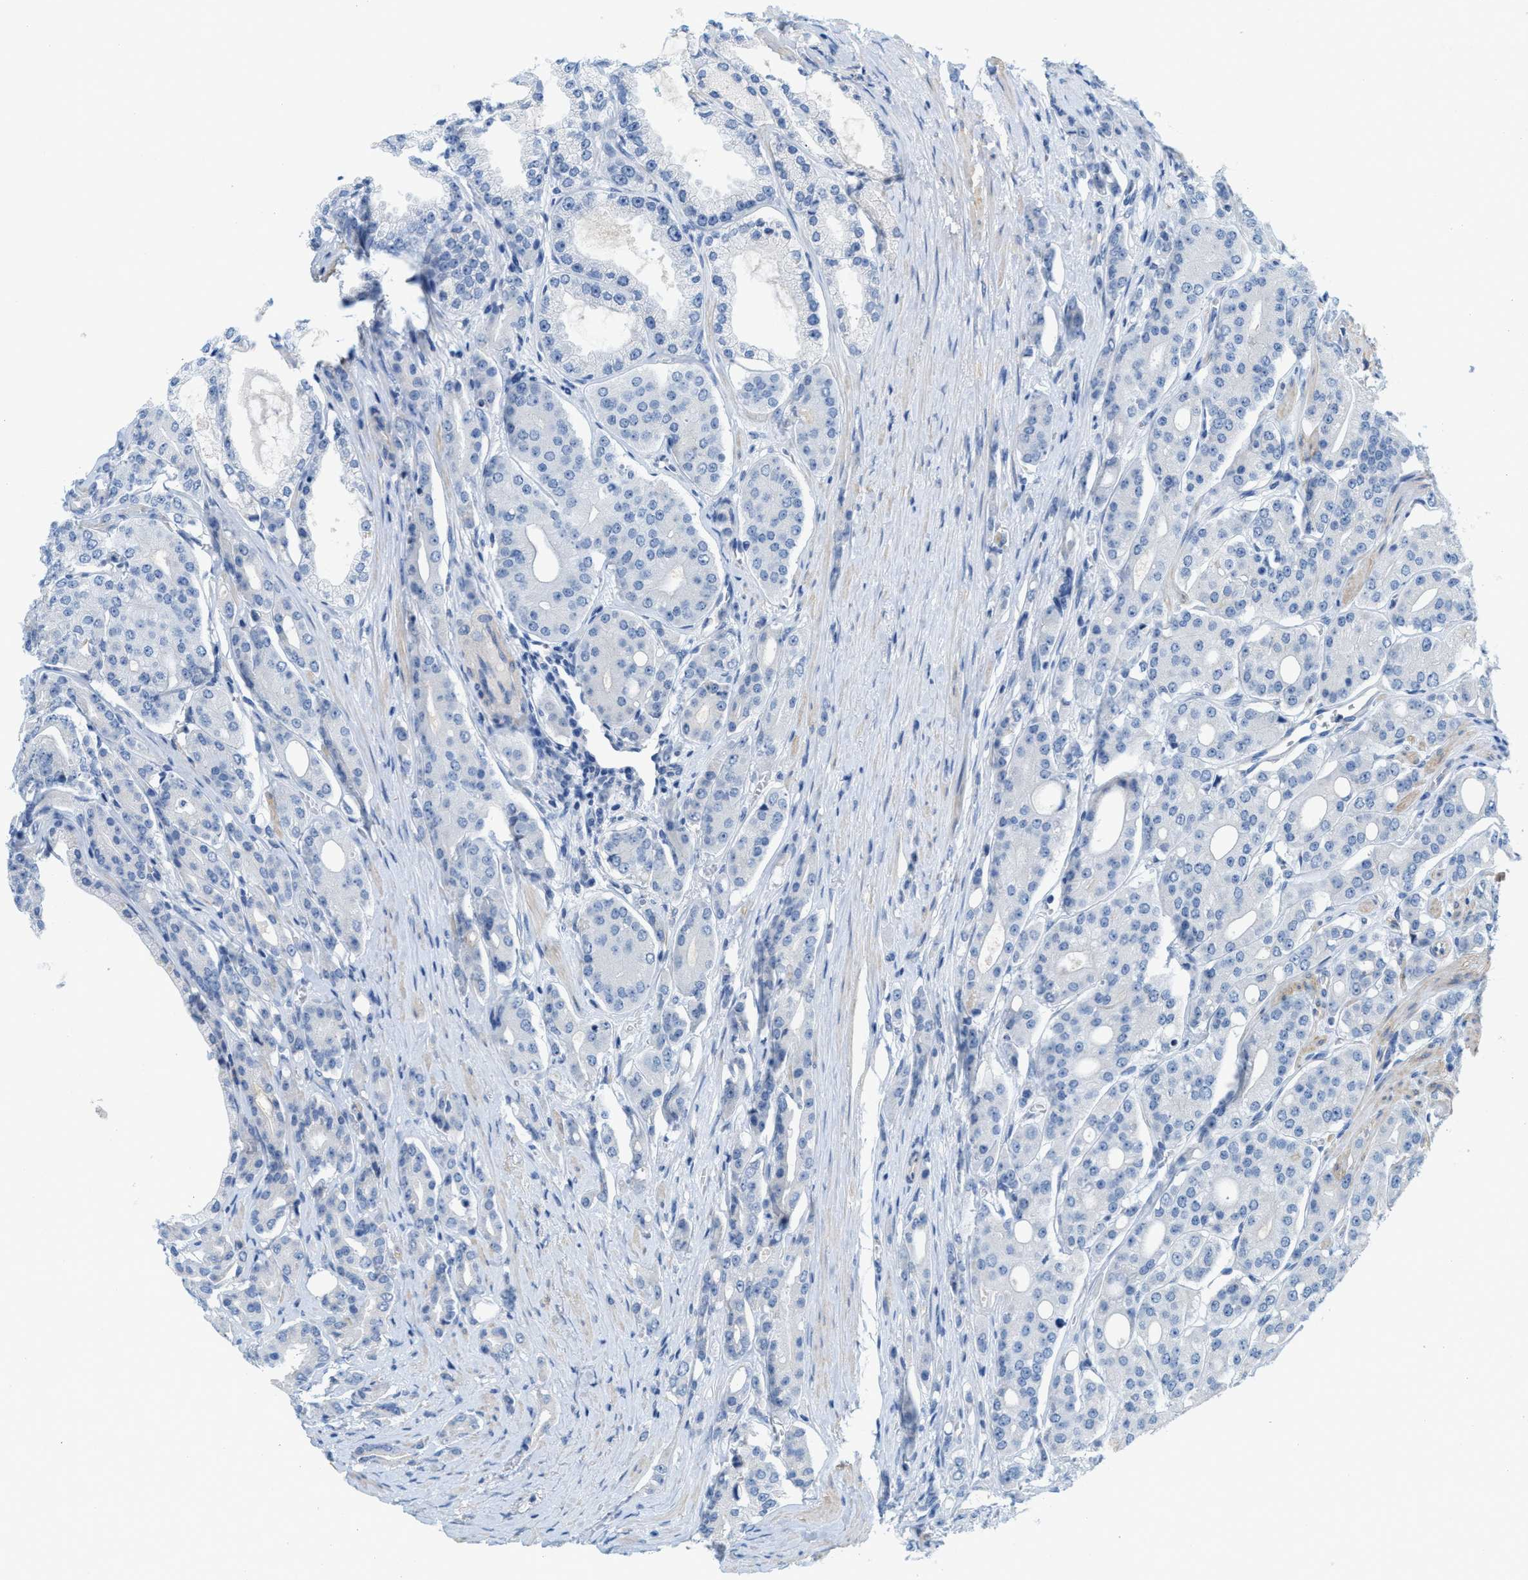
{"staining": {"intensity": "negative", "quantity": "none", "location": "none"}, "tissue": "prostate cancer", "cell_type": "Tumor cells", "image_type": "cancer", "snomed": [{"axis": "morphology", "description": "Adenocarcinoma, High grade"}, {"axis": "topography", "description": "Prostate"}], "caption": "The micrograph shows no significant expression in tumor cells of prostate cancer (adenocarcinoma (high-grade)). (DAB (3,3'-diaminobenzidine) IHC, high magnification).", "gene": "CPA2", "patient": {"sex": "male", "age": 71}}